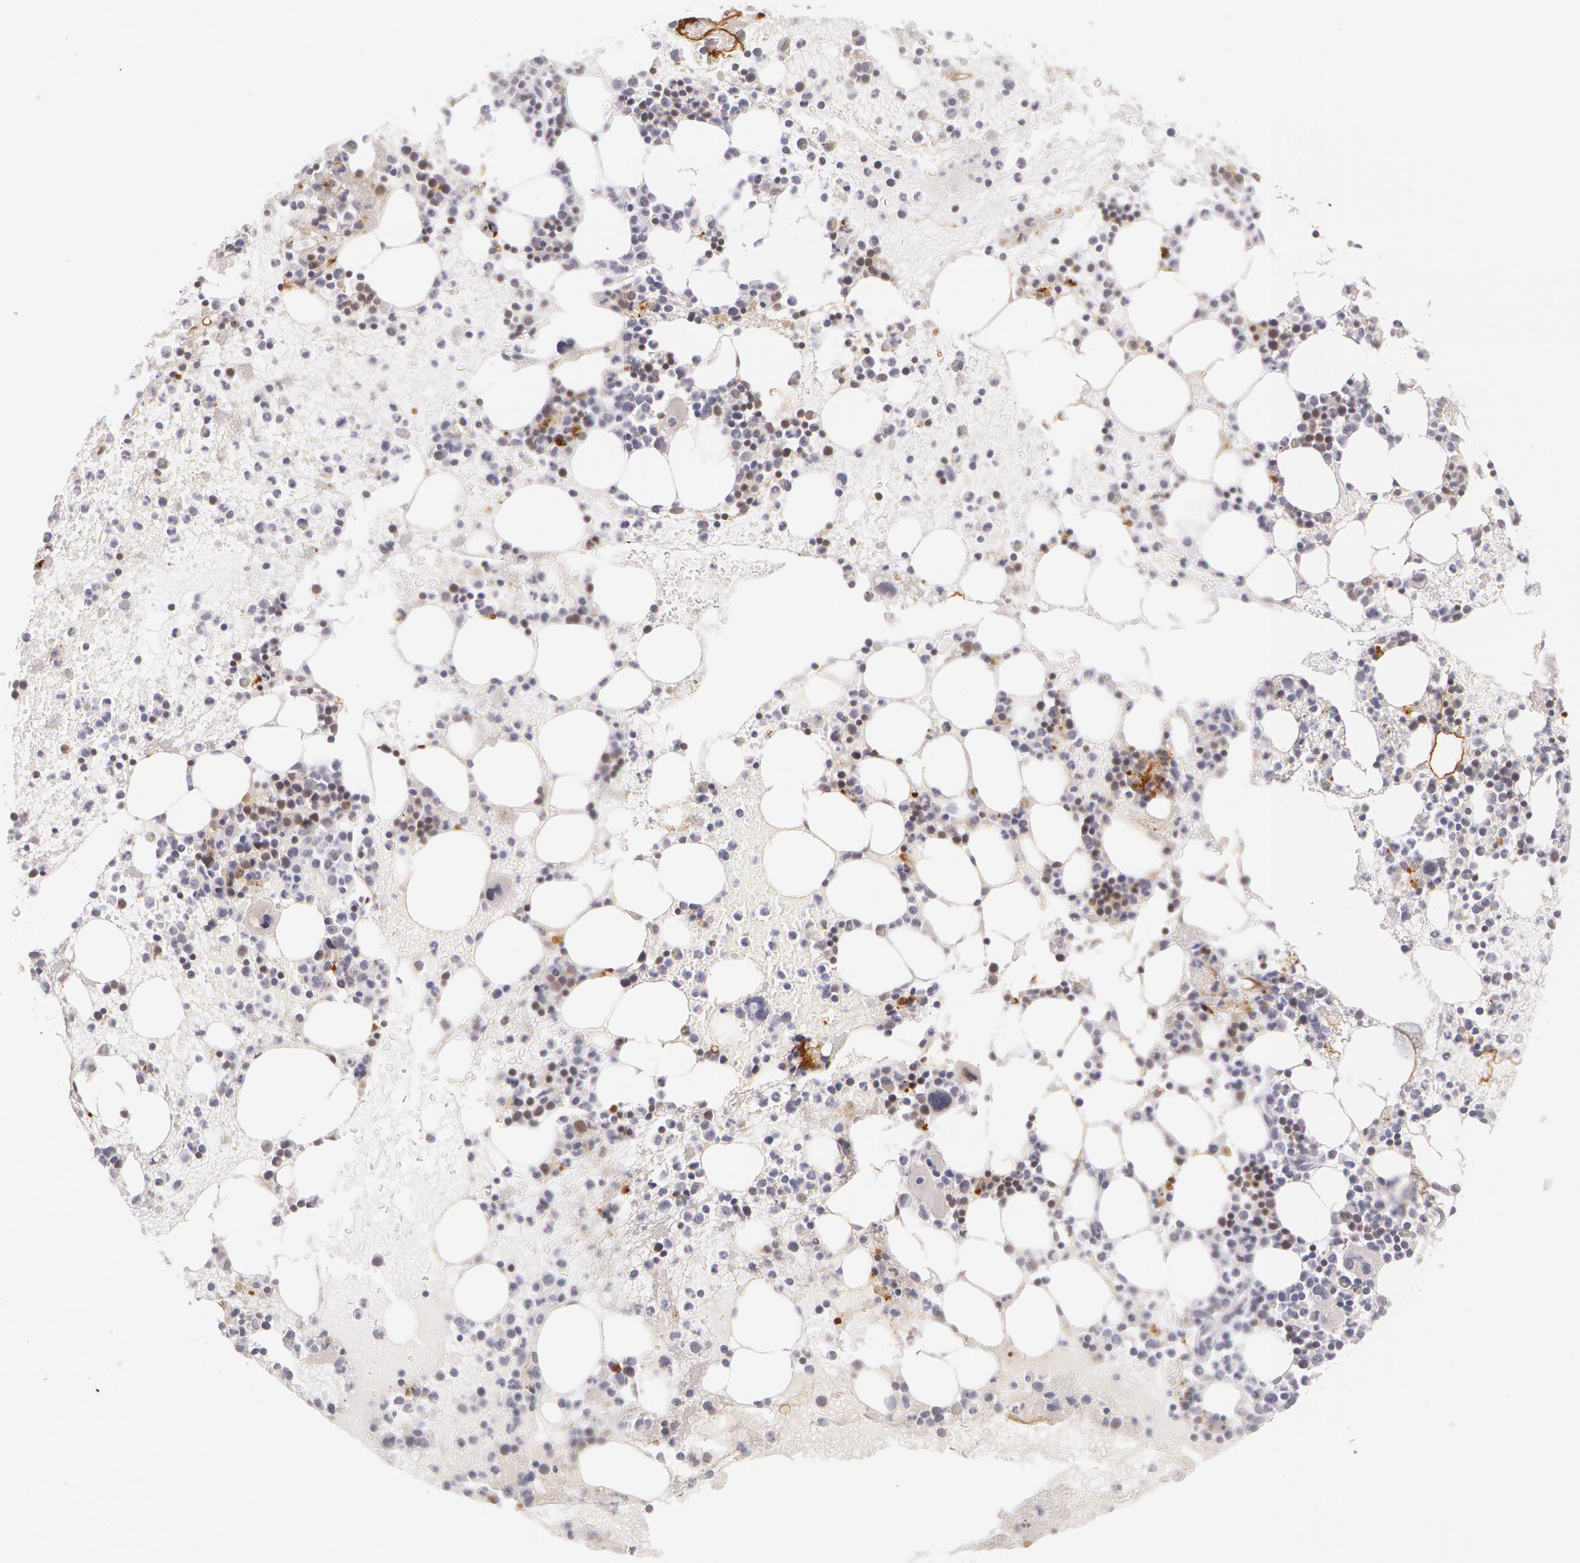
{"staining": {"intensity": "weak", "quantity": "<25%", "location": "cytoplasmic/membranous,nuclear"}, "tissue": "bone marrow", "cell_type": "Hematopoietic cells", "image_type": "normal", "snomed": [{"axis": "morphology", "description": "Normal tissue, NOS"}, {"axis": "topography", "description": "Bone marrow"}], "caption": "This is a photomicrograph of immunohistochemistry staining of unremarkable bone marrow, which shows no staining in hematopoietic cells.", "gene": "LBP", "patient": {"sex": "male", "age": 15}}